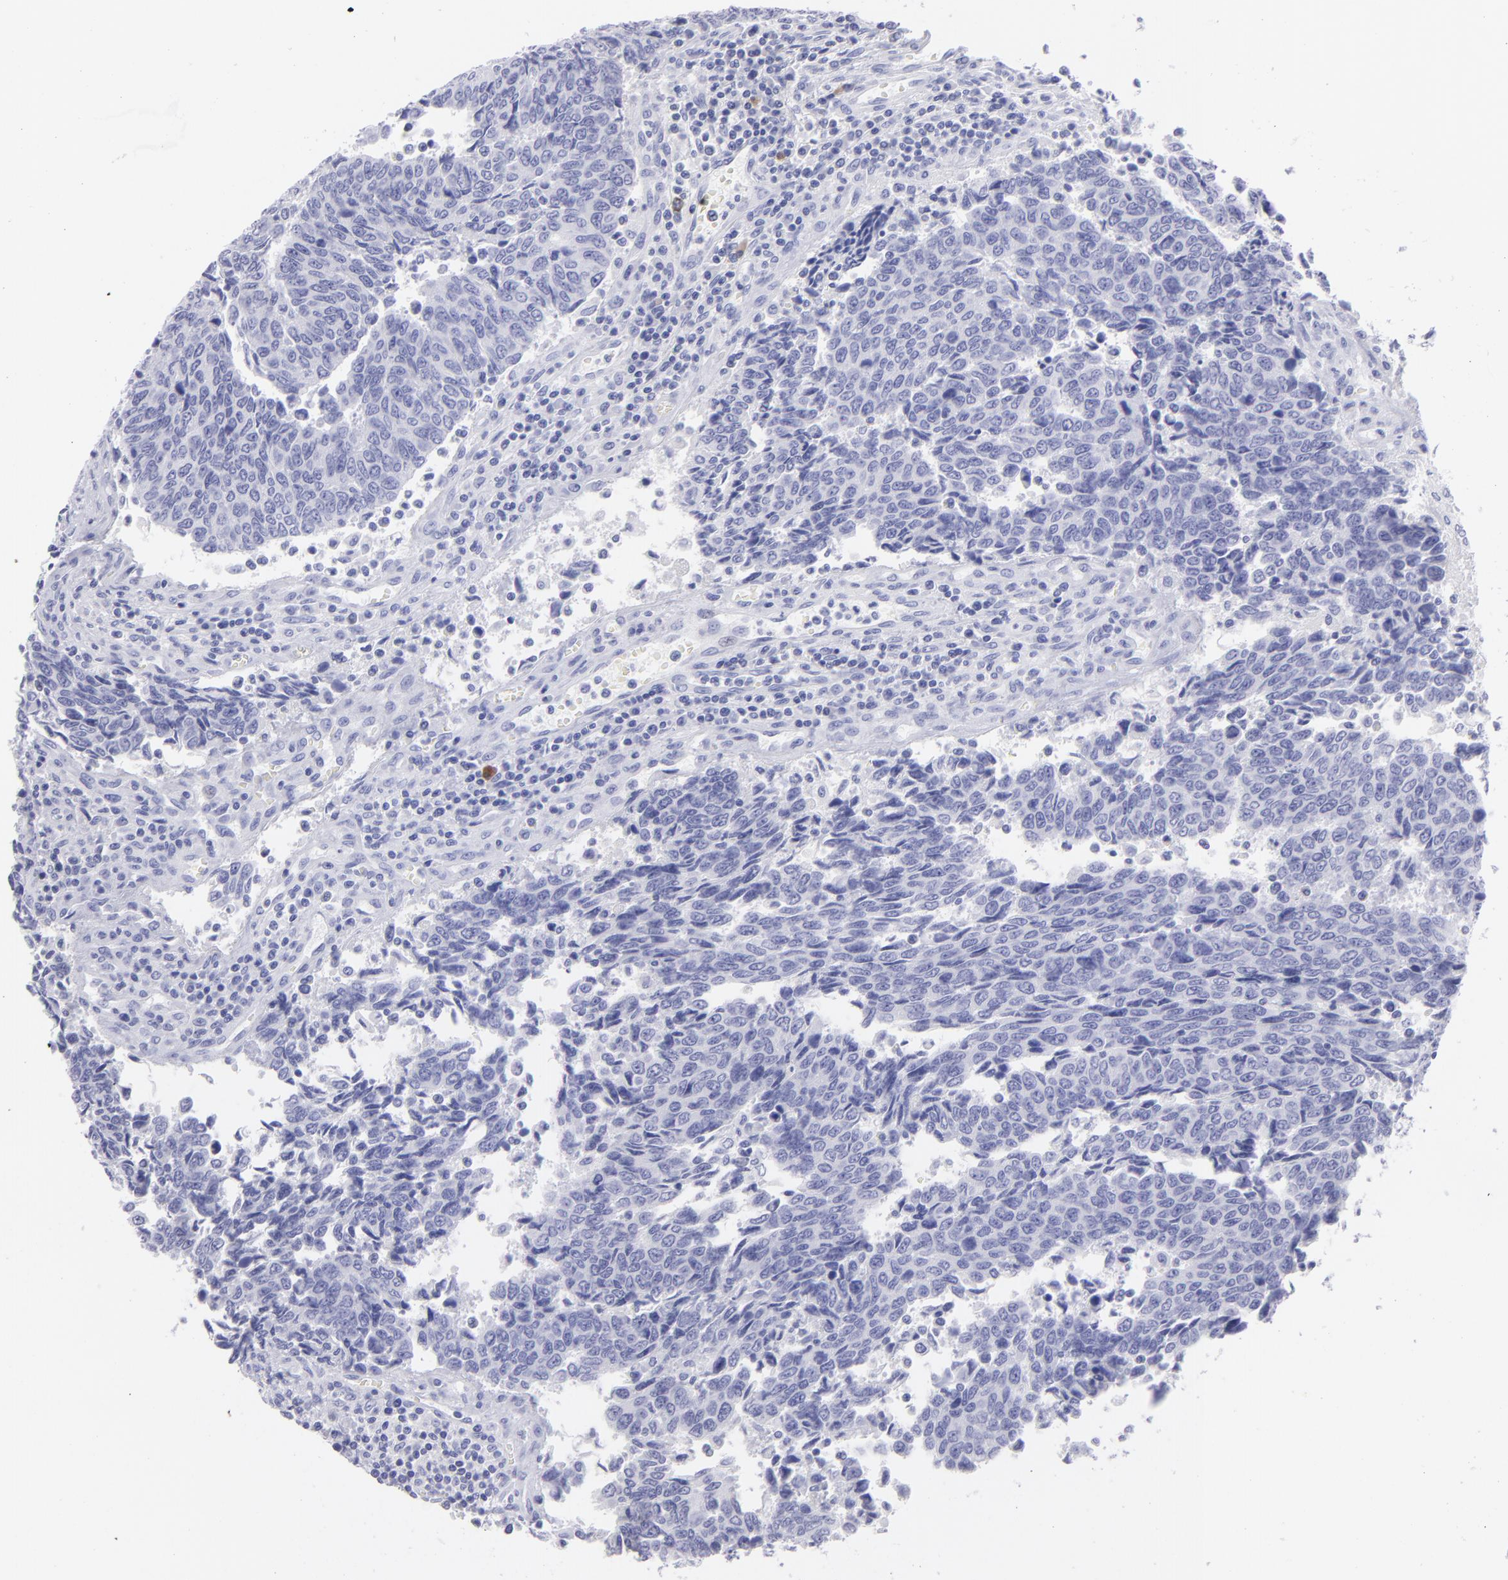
{"staining": {"intensity": "negative", "quantity": "none", "location": "none"}, "tissue": "urothelial cancer", "cell_type": "Tumor cells", "image_type": "cancer", "snomed": [{"axis": "morphology", "description": "Urothelial carcinoma, High grade"}, {"axis": "topography", "description": "Urinary bladder"}], "caption": "Immunohistochemical staining of urothelial cancer reveals no significant staining in tumor cells. (DAB immunohistochemistry (IHC) with hematoxylin counter stain).", "gene": "SLC1A2", "patient": {"sex": "male", "age": 86}}